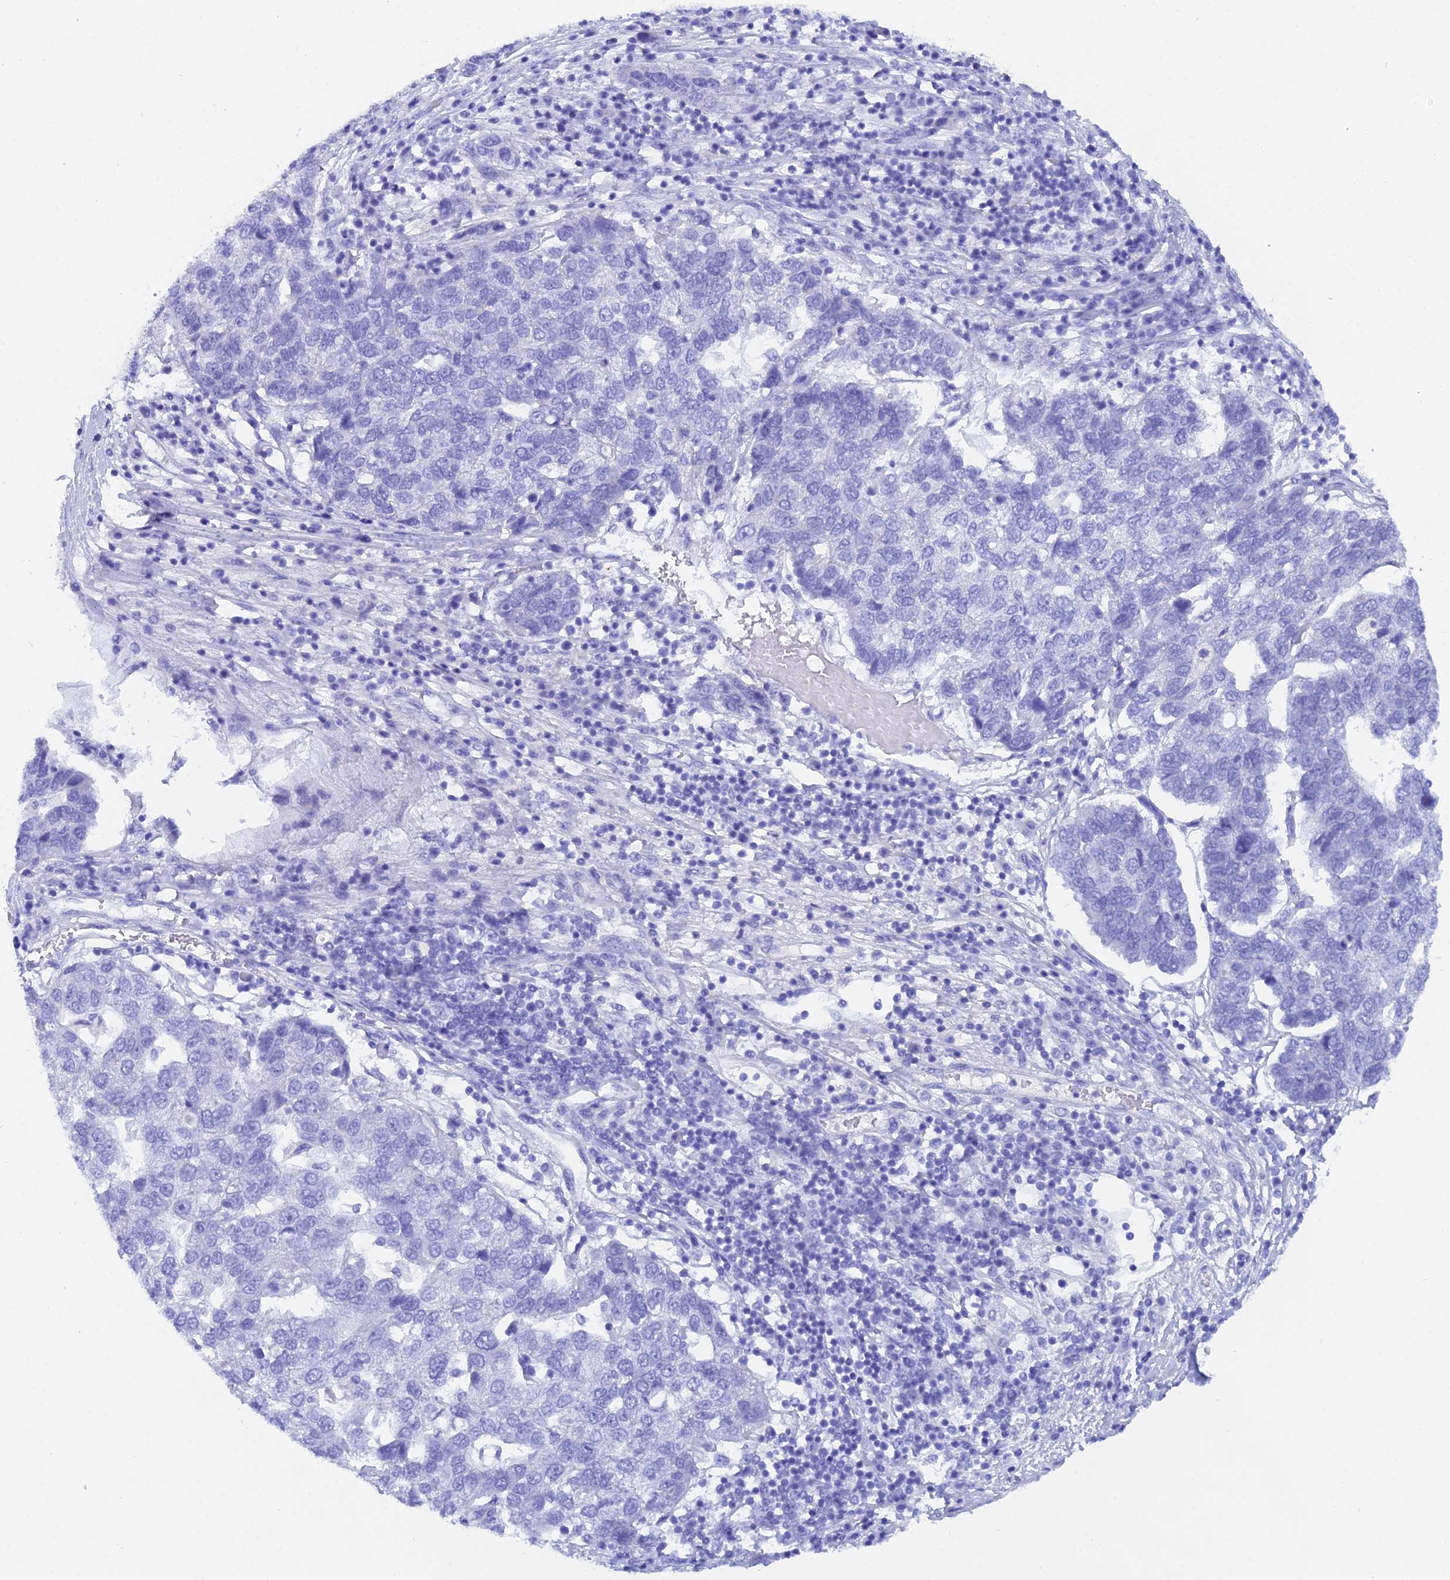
{"staining": {"intensity": "negative", "quantity": "none", "location": "none"}, "tissue": "pancreatic cancer", "cell_type": "Tumor cells", "image_type": "cancer", "snomed": [{"axis": "morphology", "description": "Adenocarcinoma, NOS"}, {"axis": "topography", "description": "Pancreas"}], "caption": "Immunohistochemistry (IHC) histopathology image of human pancreatic cancer (adenocarcinoma) stained for a protein (brown), which demonstrates no staining in tumor cells. Brightfield microscopy of IHC stained with DAB (3,3'-diaminobenzidine) (brown) and hematoxylin (blue), captured at high magnification.", "gene": "REG1A", "patient": {"sex": "female", "age": 61}}